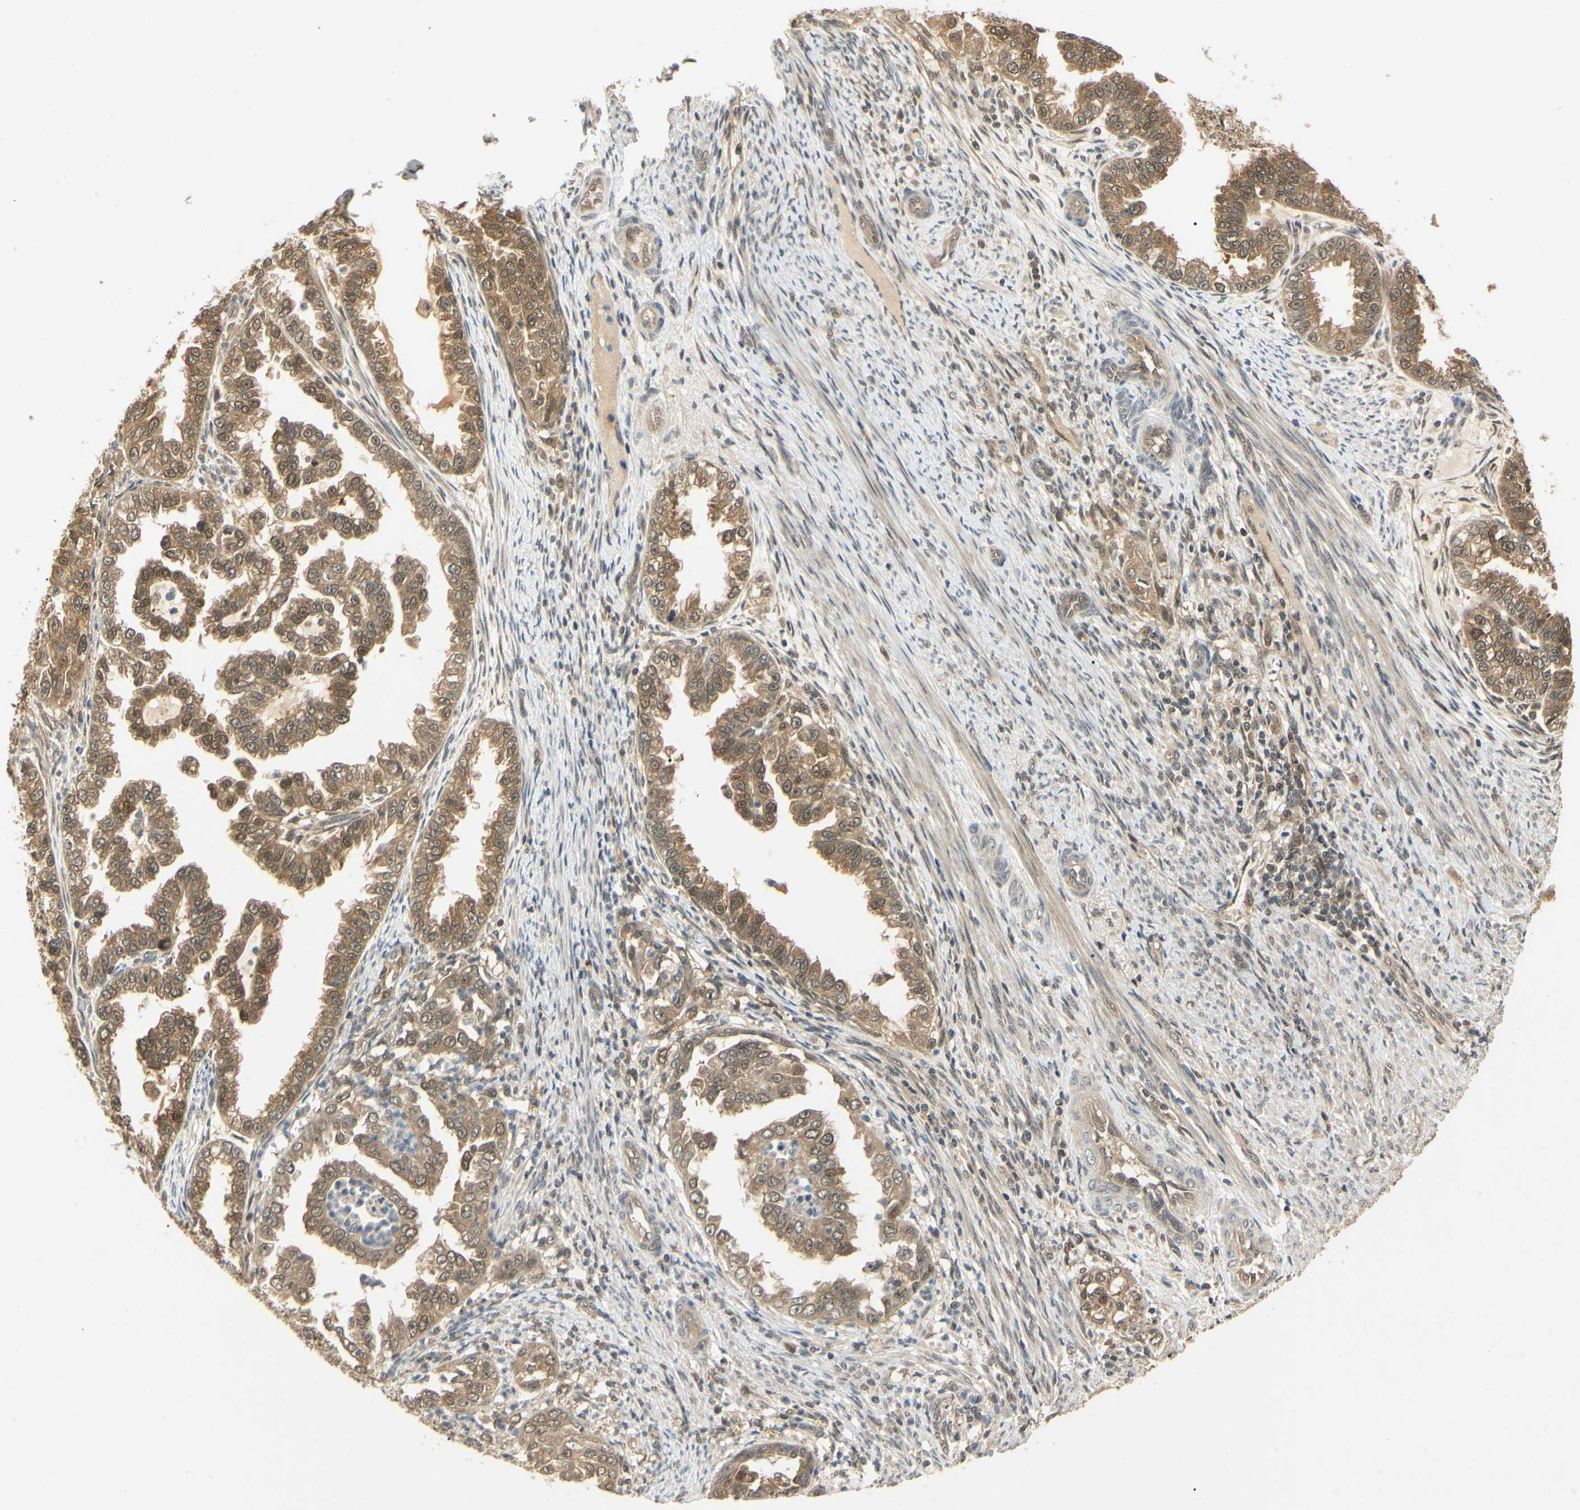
{"staining": {"intensity": "moderate", "quantity": ">75%", "location": "cytoplasmic/membranous,nuclear"}, "tissue": "endometrial cancer", "cell_type": "Tumor cells", "image_type": "cancer", "snomed": [{"axis": "morphology", "description": "Adenocarcinoma, NOS"}, {"axis": "topography", "description": "Endometrium"}], "caption": "An immunohistochemistry photomicrograph of tumor tissue is shown. Protein staining in brown highlights moderate cytoplasmic/membranous and nuclear positivity in endometrial cancer within tumor cells.", "gene": "UBE2Z", "patient": {"sex": "female", "age": 85}}